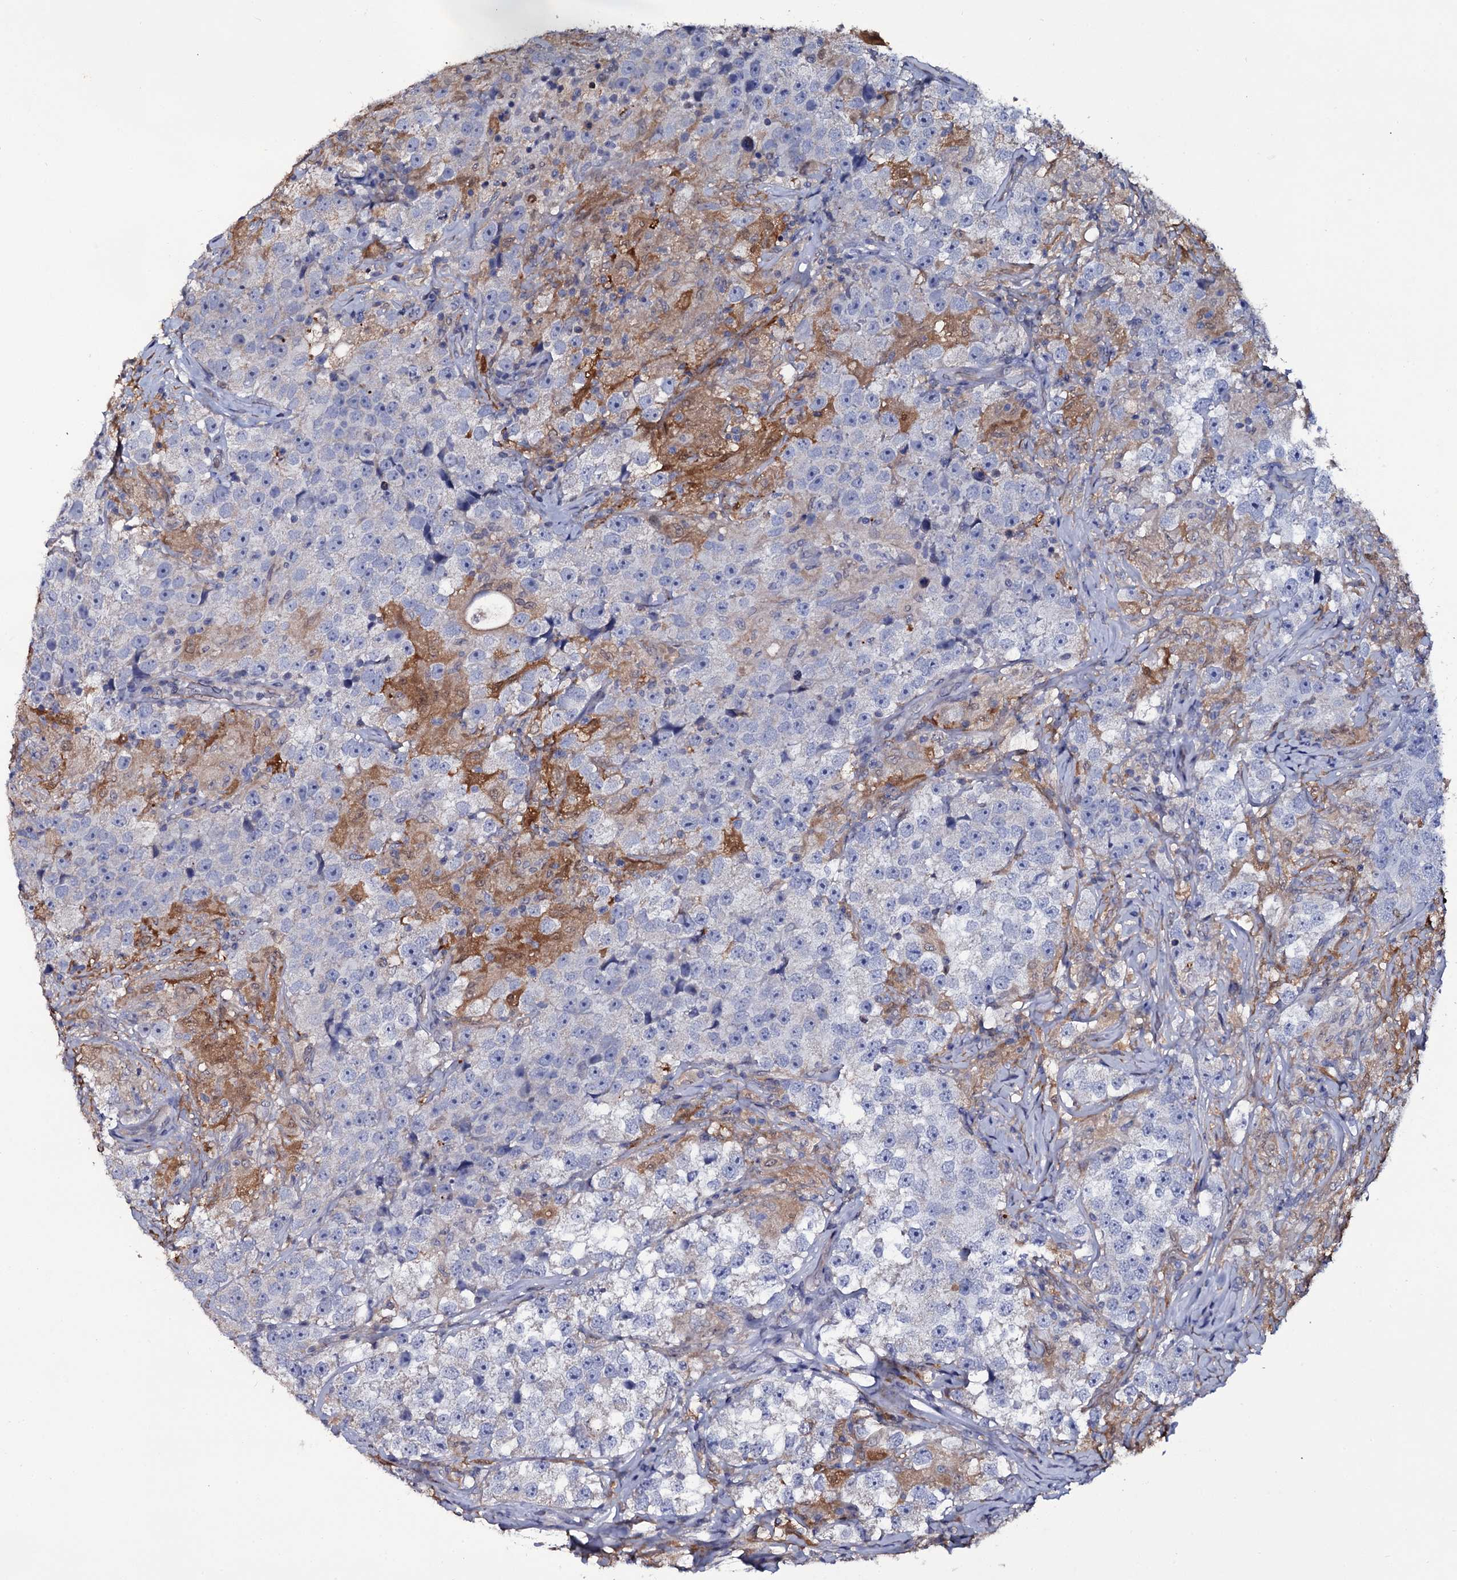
{"staining": {"intensity": "negative", "quantity": "none", "location": "none"}, "tissue": "testis cancer", "cell_type": "Tumor cells", "image_type": "cancer", "snomed": [{"axis": "morphology", "description": "Seminoma, NOS"}, {"axis": "topography", "description": "Testis"}], "caption": "High magnification brightfield microscopy of testis seminoma stained with DAB (brown) and counterstained with hematoxylin (blue): tumor cells show no significant staining. Nuclei are stained in blue.", "gene": "CRYL1", "patient": {"sex": "male", "age": 46}}